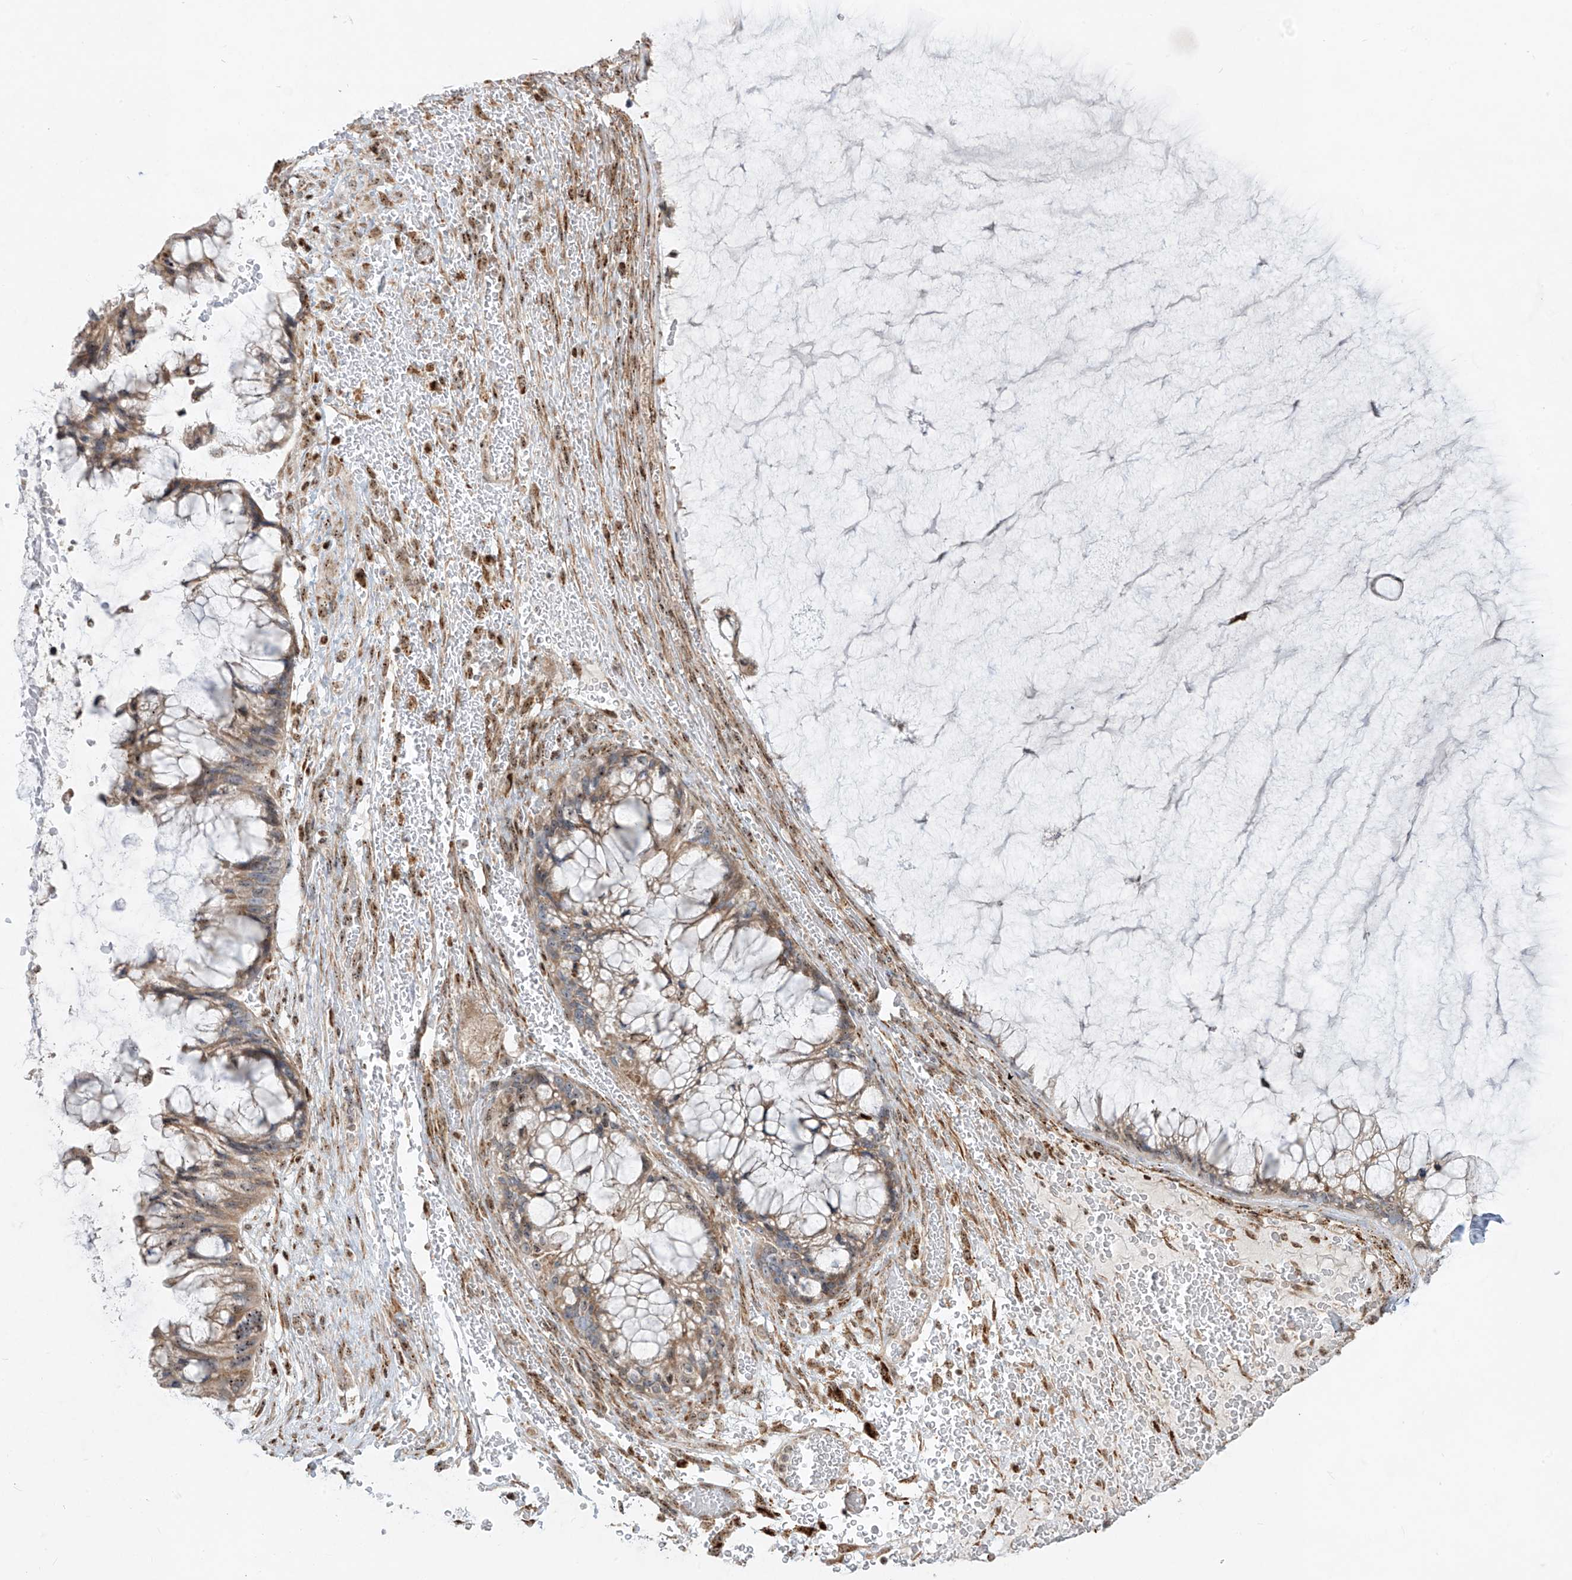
{"staining": {"intensity": "weak", "quantity": ">75%", "location": "cytoplasmic/membranous,nuclear"}, "tissue": "ovarian cancer", "cell_type": "Tumor cells", "image_type": "cancer", "snomed": [{"axis": "morphology", "description": "Cystadenocarcinoma, mucinous, NOS"}, {"axis": "topography", "description": "Ovary"}], "caption": "Ovarian cancer was stained to show a protein in brown. There is low levels of weak cytoplasmic/membranous and nuclear expression in about >75% of tumor cells.", "gene": "ZBTB8A", "patient": {"sex": "female", "age": 37}}